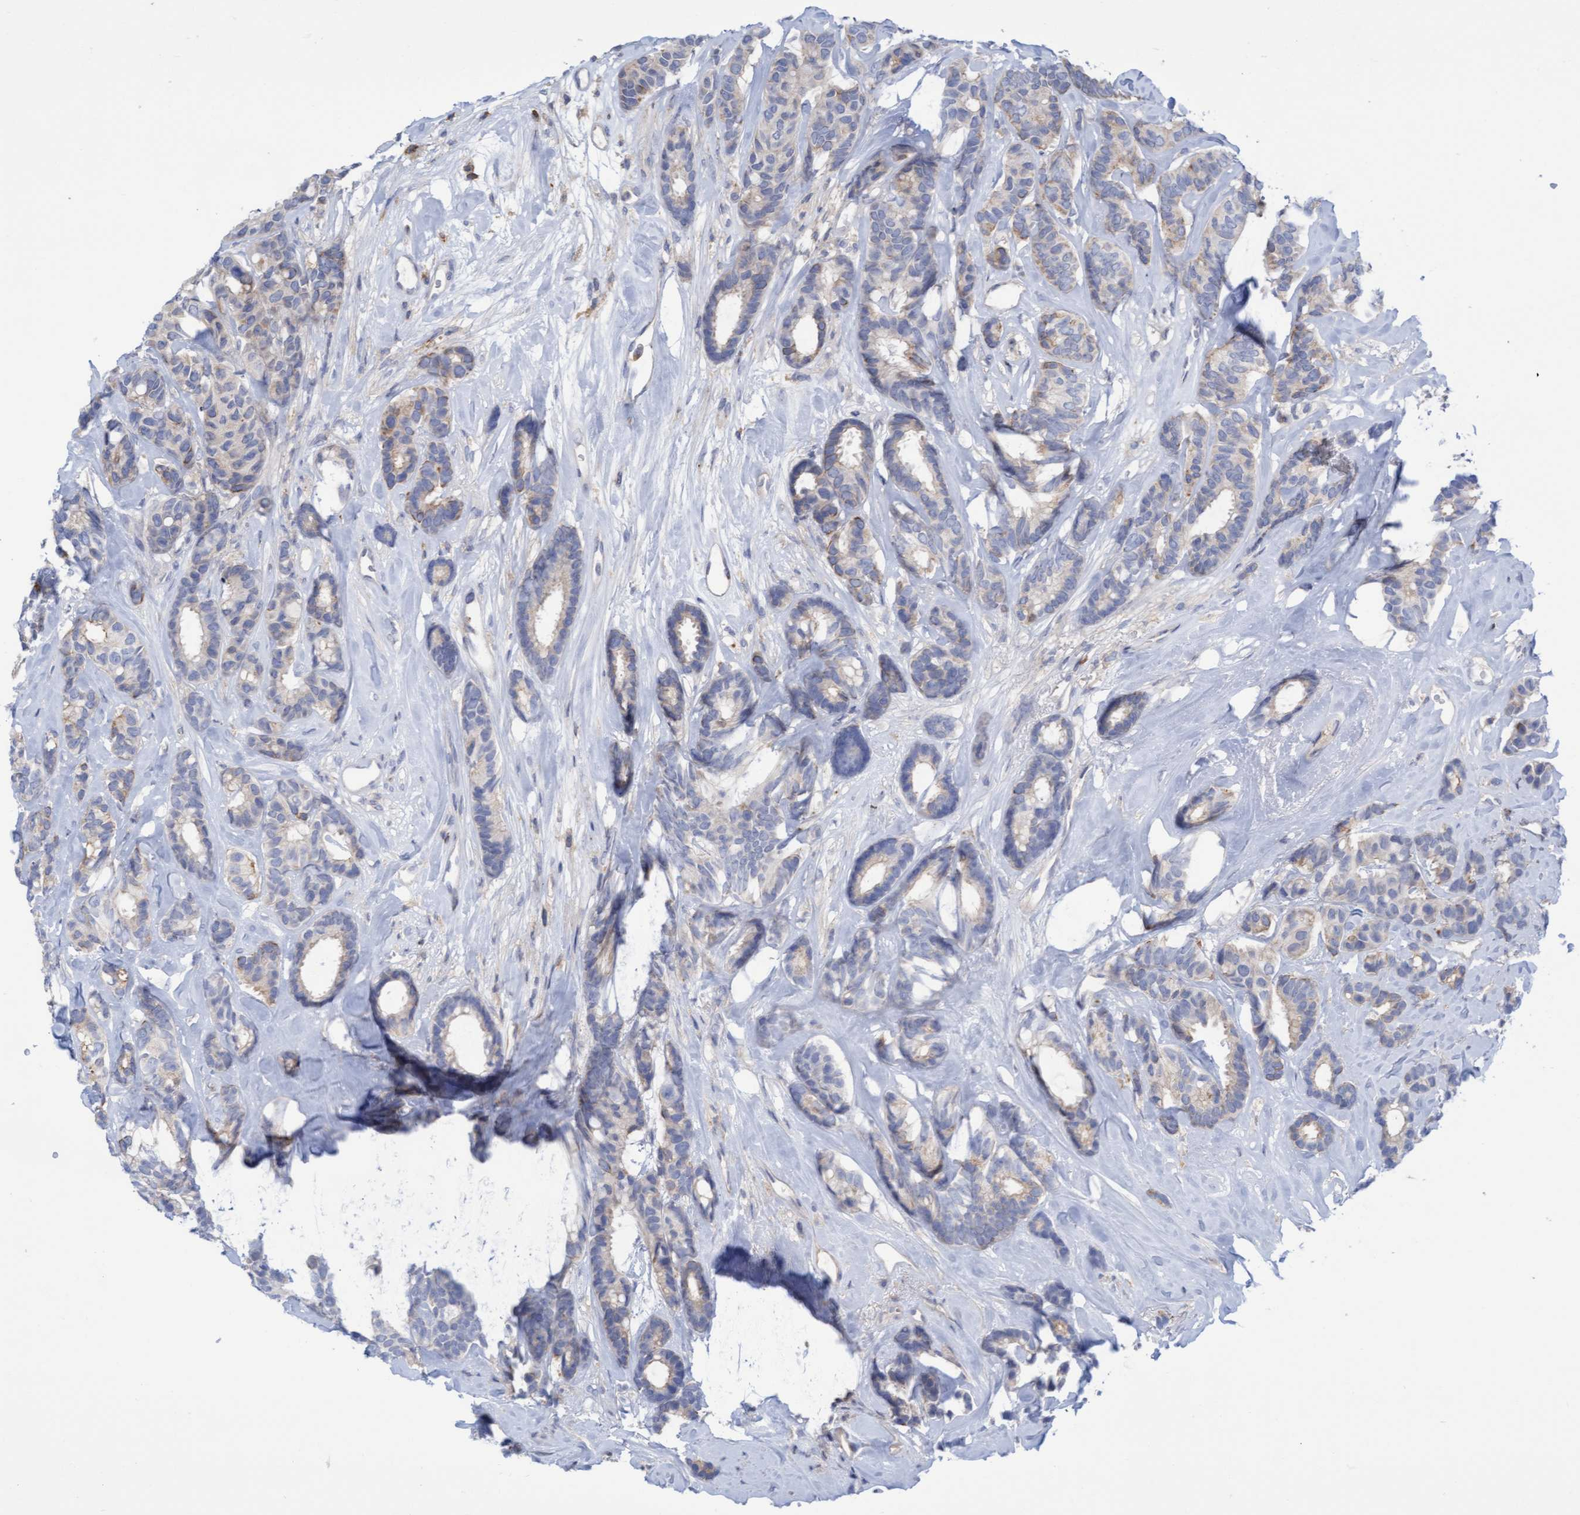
{"staining": {"intensity": "weak", "quantity": "25%-75%", "location": "cytoplasmic/membranous"}, "tissue": "breast cancer", "cell_type": "Tumor cells", "image_type": "cancer", "snomed": [{"axis": "morphology", "description": "Duct carcinoma"}, {"axis": "topography", "description": "Breast"}], "caption": "Breast cancer (infiltrating ductal carcinoma) tissue demonstrates weak cytoplasmic/membranous positivity in about 25%-75% of tumor cells, visualized by immunohistochemistry.", "gene": "FNBP1", "patient": {"sex": "female", "age": 87}}